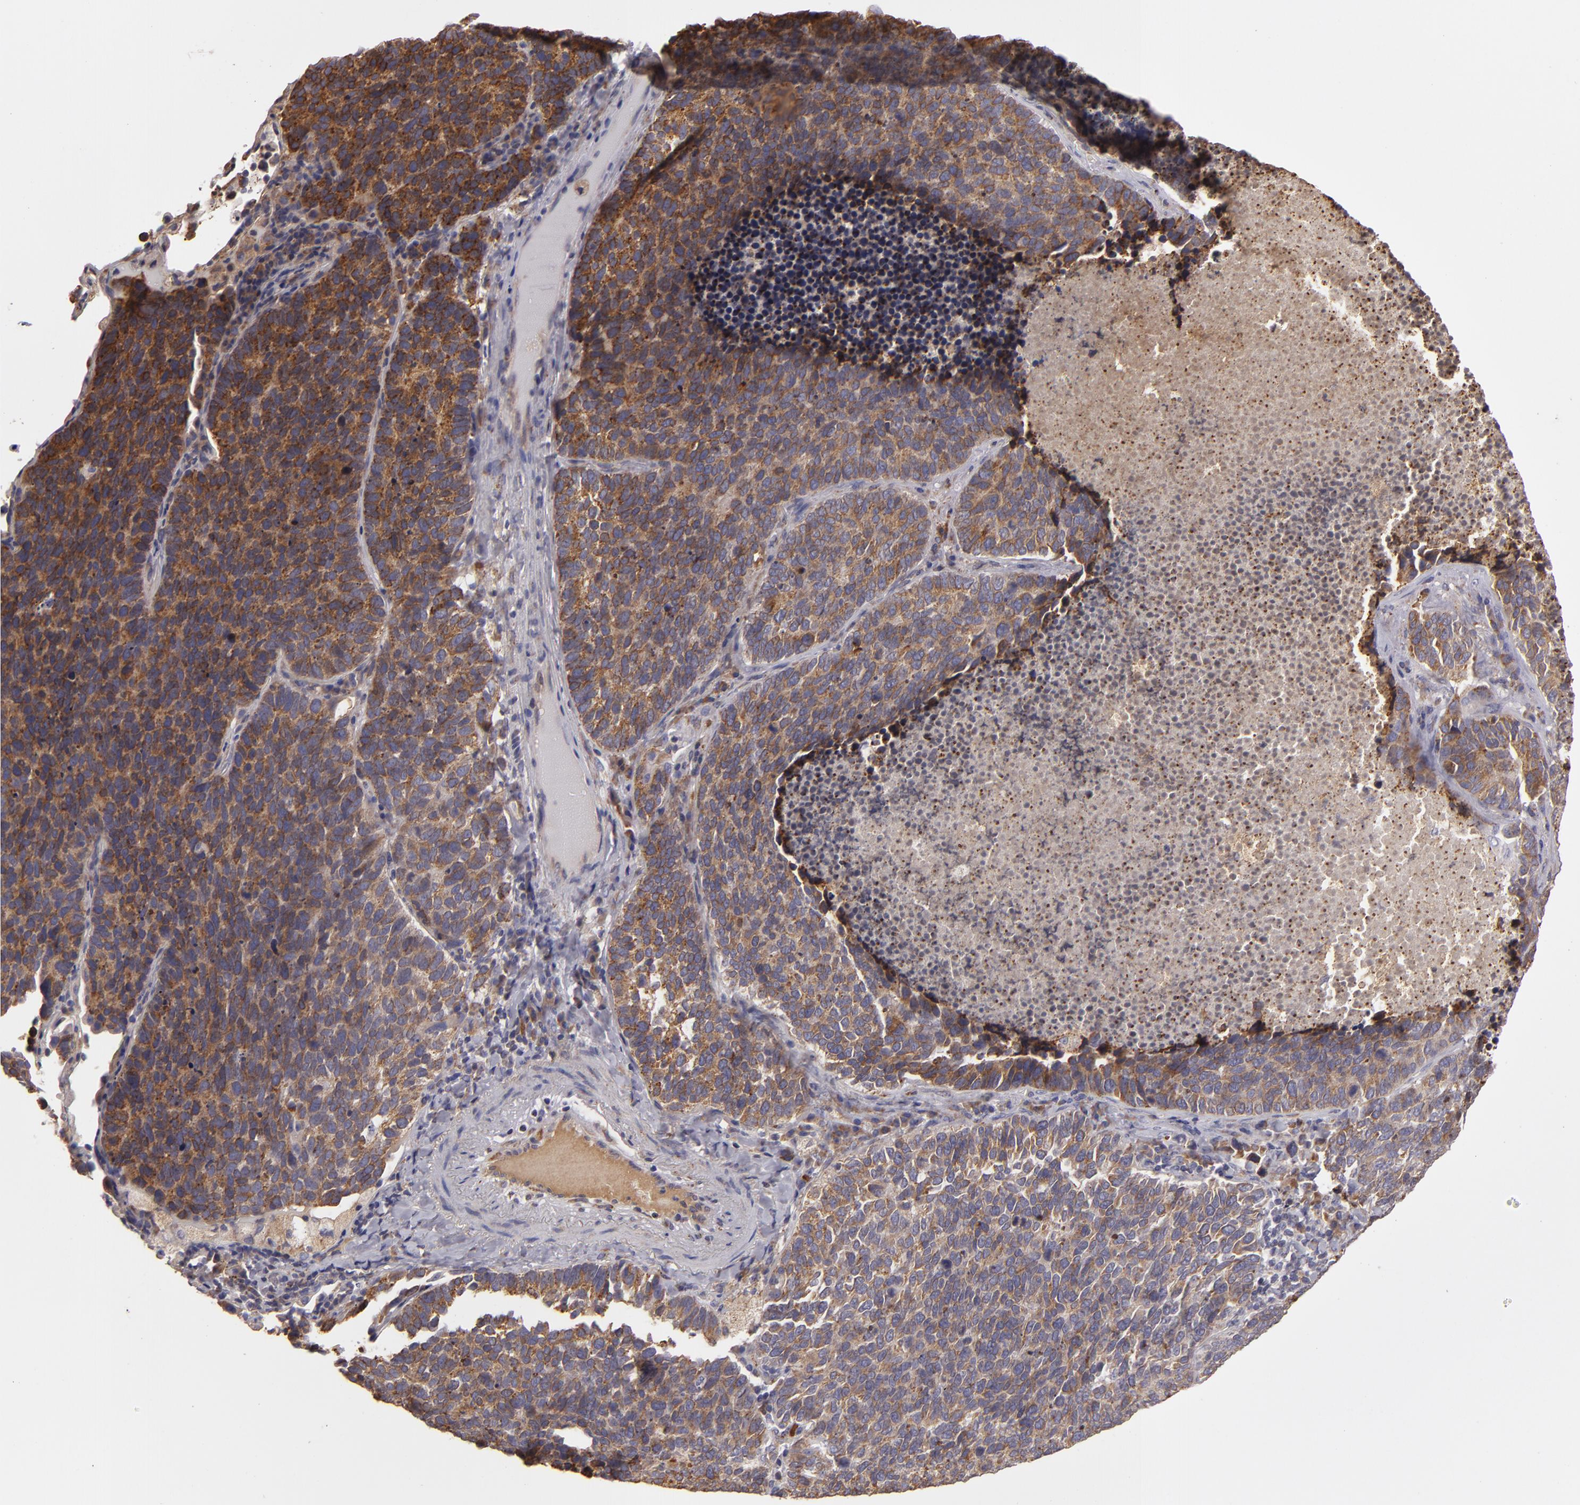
{"staining": {"intensity": "strong", "quantity": ">75%", "location": "cytoplasmic/membranous"}, "tissue": "lung cancer", "cell_type": "Tumor cells", "image_type": "cancer", "snomed": [{"axis": "morphology", "description": "Neoplasm, malignant, NOS"}, {"axis": "topography", "description": "Lung"}], "caption": "Lung malignant neoplasm tissue shows strong cytoplasmic/membranous expression in about >75% of tumor cells", "gene": "CFB", "patient": {"sex": "female", "age": 75}}